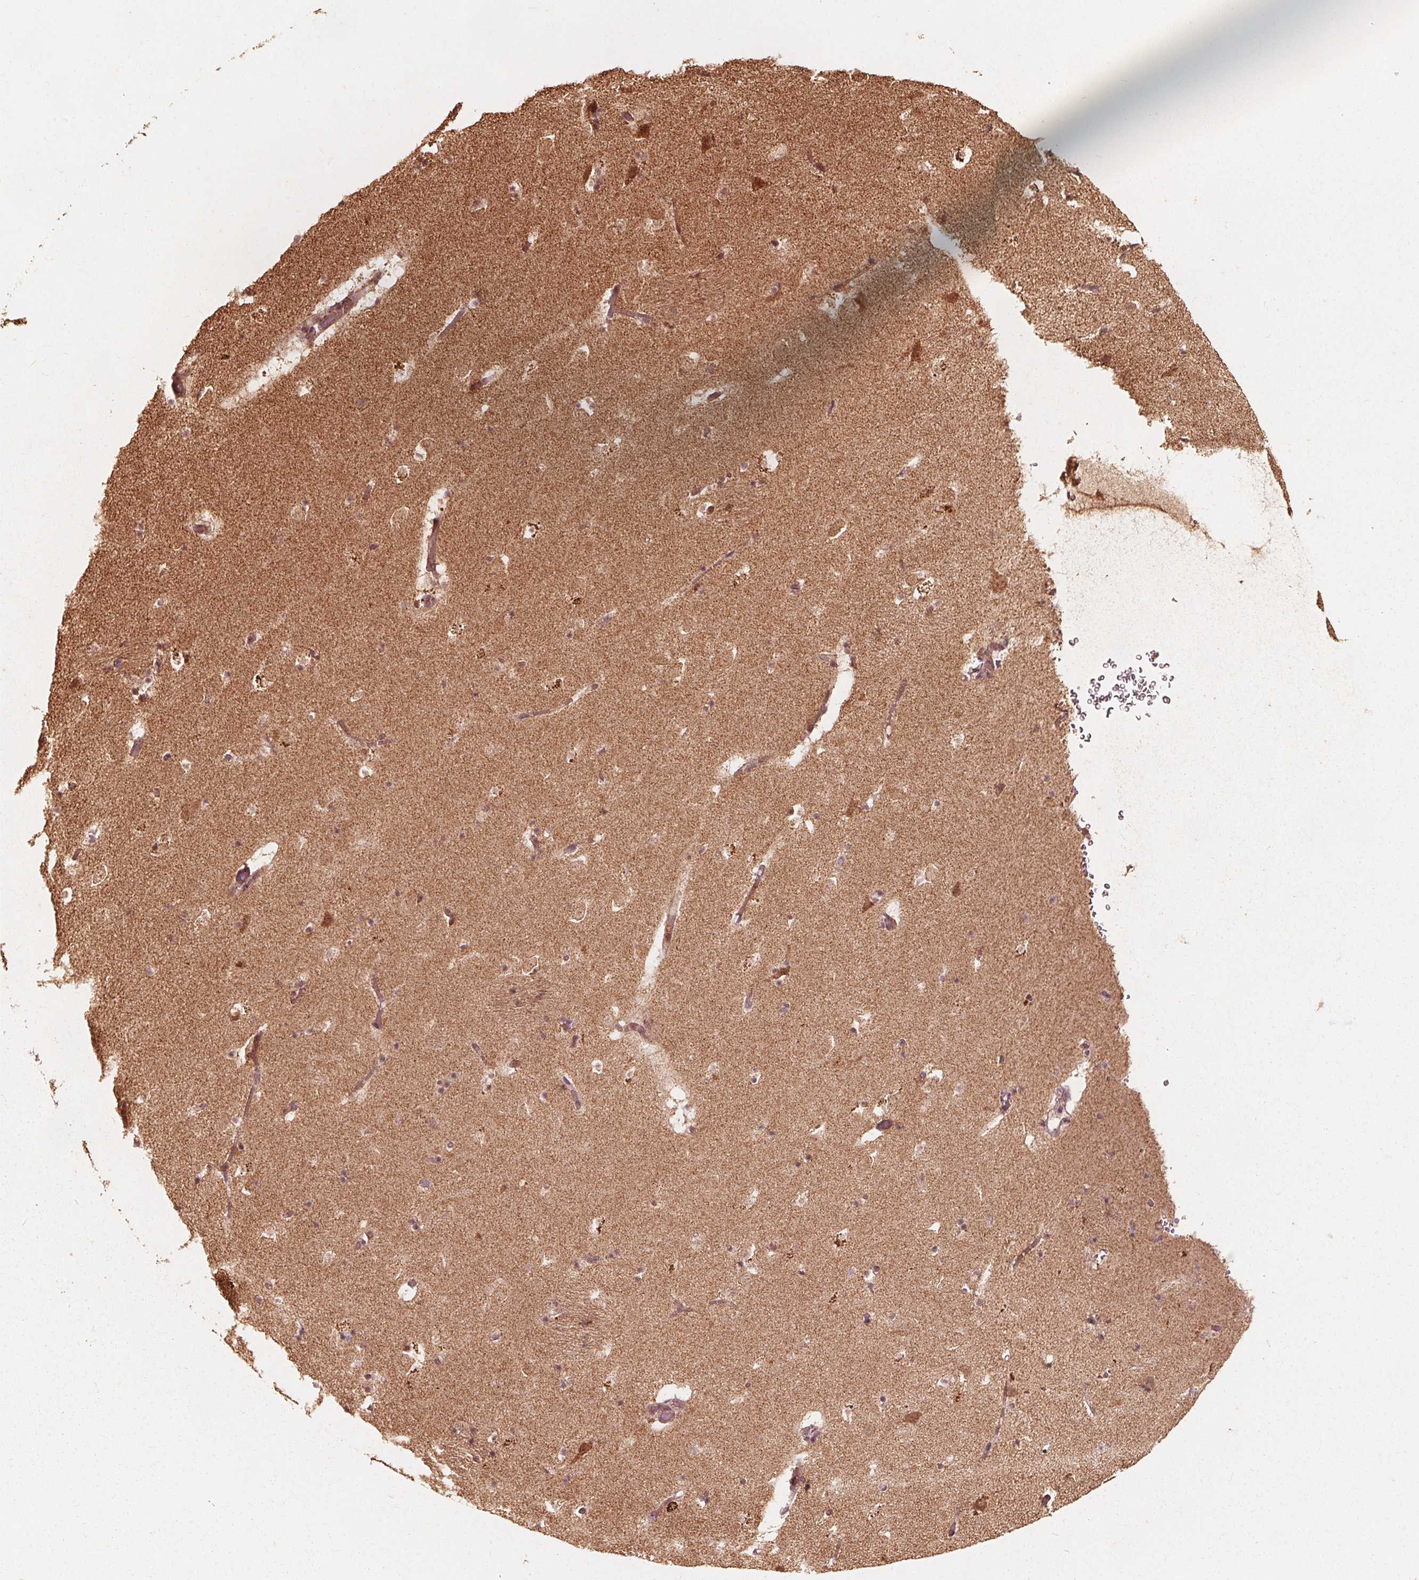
{"staining": {"intensity": "moderate", "quantity": ">75%", "location": "cytoplasmic/membranous,nuclear"}, "tissue": "caudate", "cell_type": "Glial cells", "image_type": "normal", "snomed": [{"axis": "morphology", "description": "Normal tissue, NOS"}, {"axis": "topography", "description": "Lateral ventricle wall"}], "caption": "A brown stain shows moderate cytoplasmic/membranous,nuclear positivity of a protein in glial cells of benign caudate.", "gene": "AIP", "patient": {"sex": "female", "age": 42}}